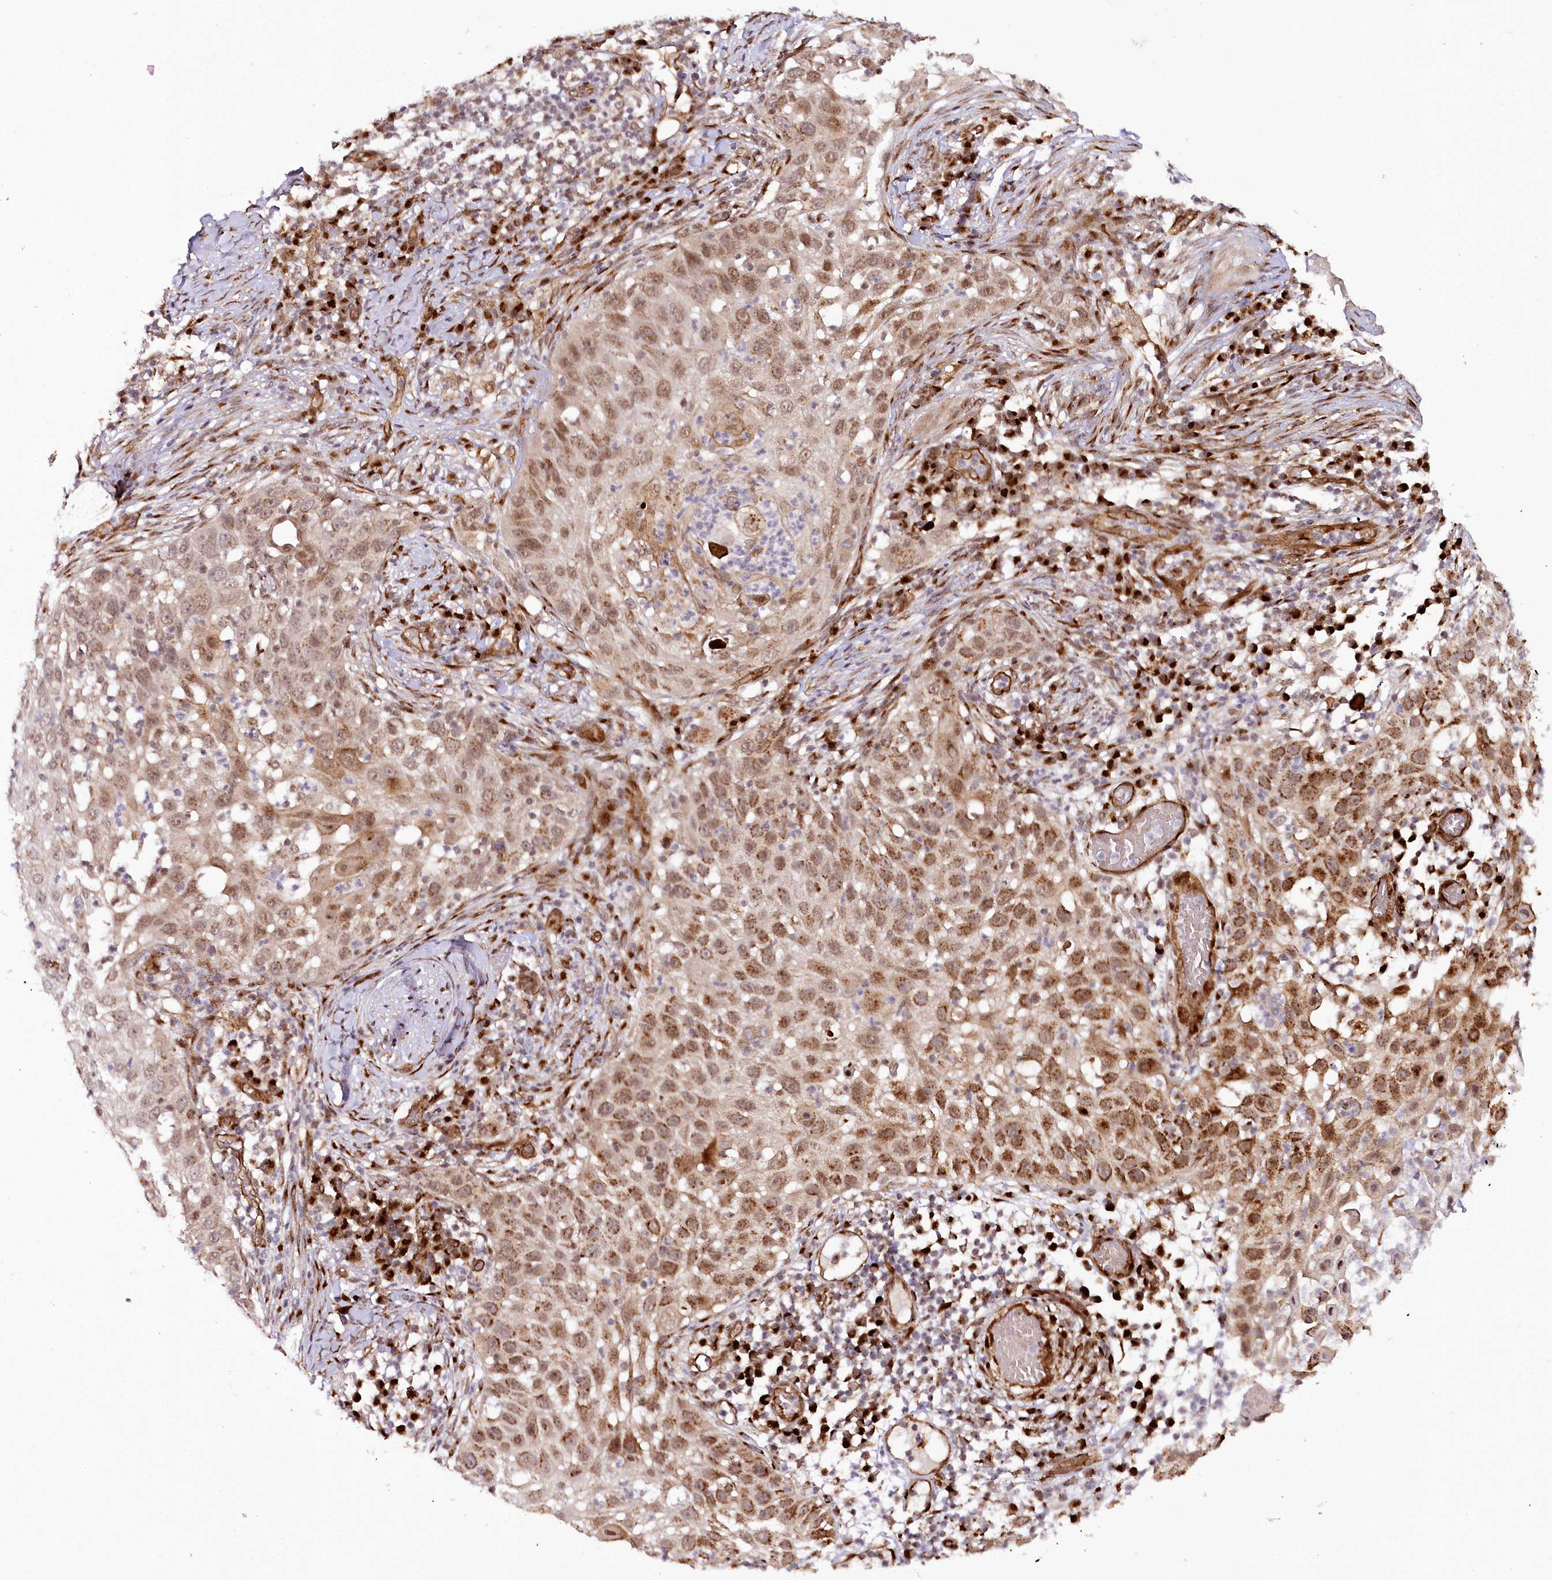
{"staining": {"intensity": "moderate", "quantity": ">75%", "location": "cytoplasmic/membranous,nuclear"}, "tissue": "skin cancer", "cell_type": "Tumor cells", "image_type": "cancer", "snomed": [{"axis": "morphology", "description": "Squamous cell carcinoma, NOS"}, {"axis": "topography", "description": "Skin"}], "caption": "A brown stain labels moderate cytoplasmic/membranous and nuclear expression of a protein in human squamous cell carcinoma (skin) tumor cells. (IHC, brightfield microscopy, high magnification).", "gene": "COPG1", "patient": {"sex": "female", "age": 44}}